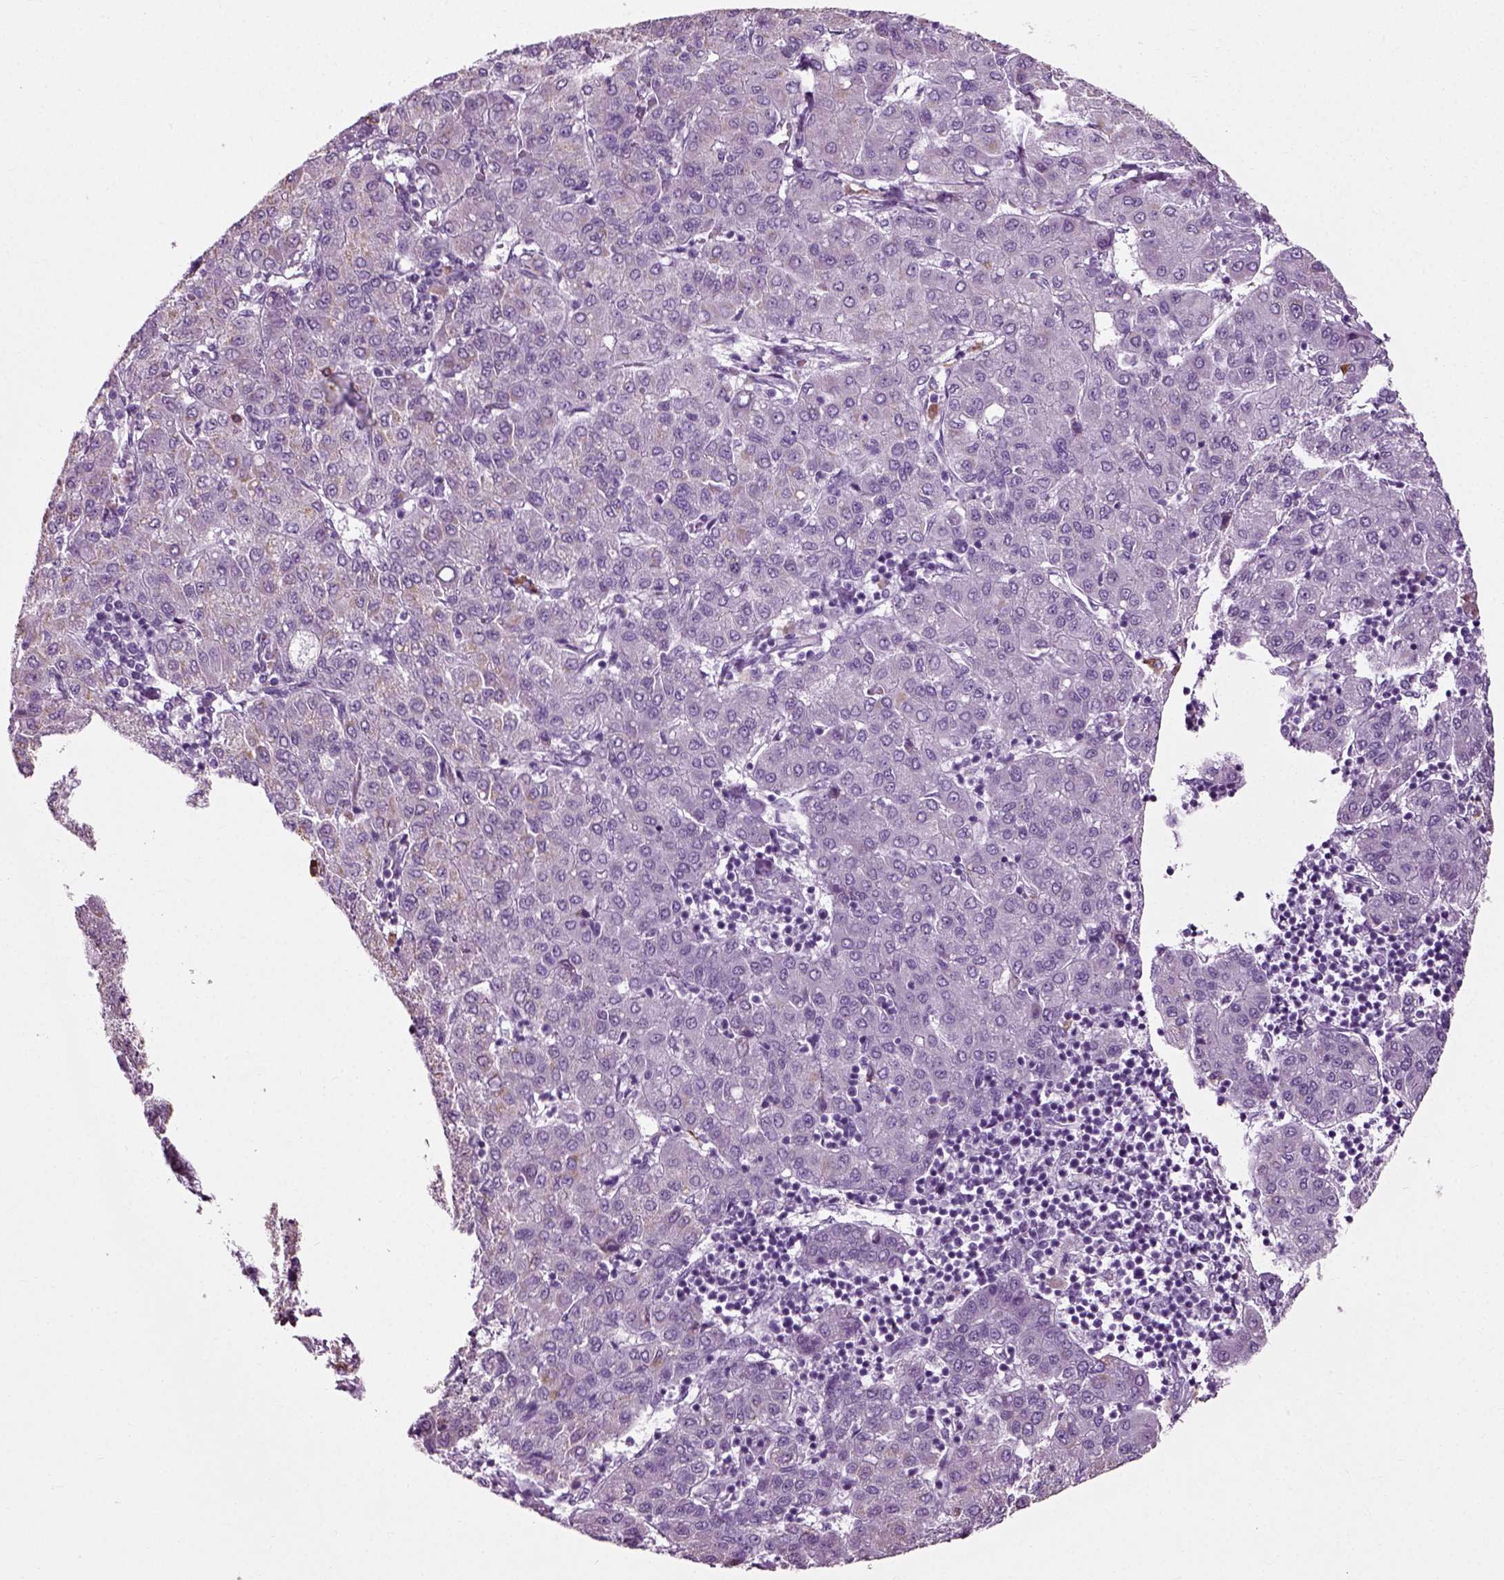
{"staining": {"intensity": "weak", "quantity": "<25%", "location": "cytoplasmic/membranous"}, "tissue": "liver cancer", "cell_type": "Tumor cells", "image_type": "cancer", "snomed": [{"axis": "morphology", "description": "Carcinoma, Hepatocellular, NOS"}, {"axis": "topography", "description": "Liver"}], "caption": "This is an IHC histopathology image of liver cancer. There is no expression in tumor cells.", "gene": "SLC26A8", "patient": {"sex": "male", "age": 65}}